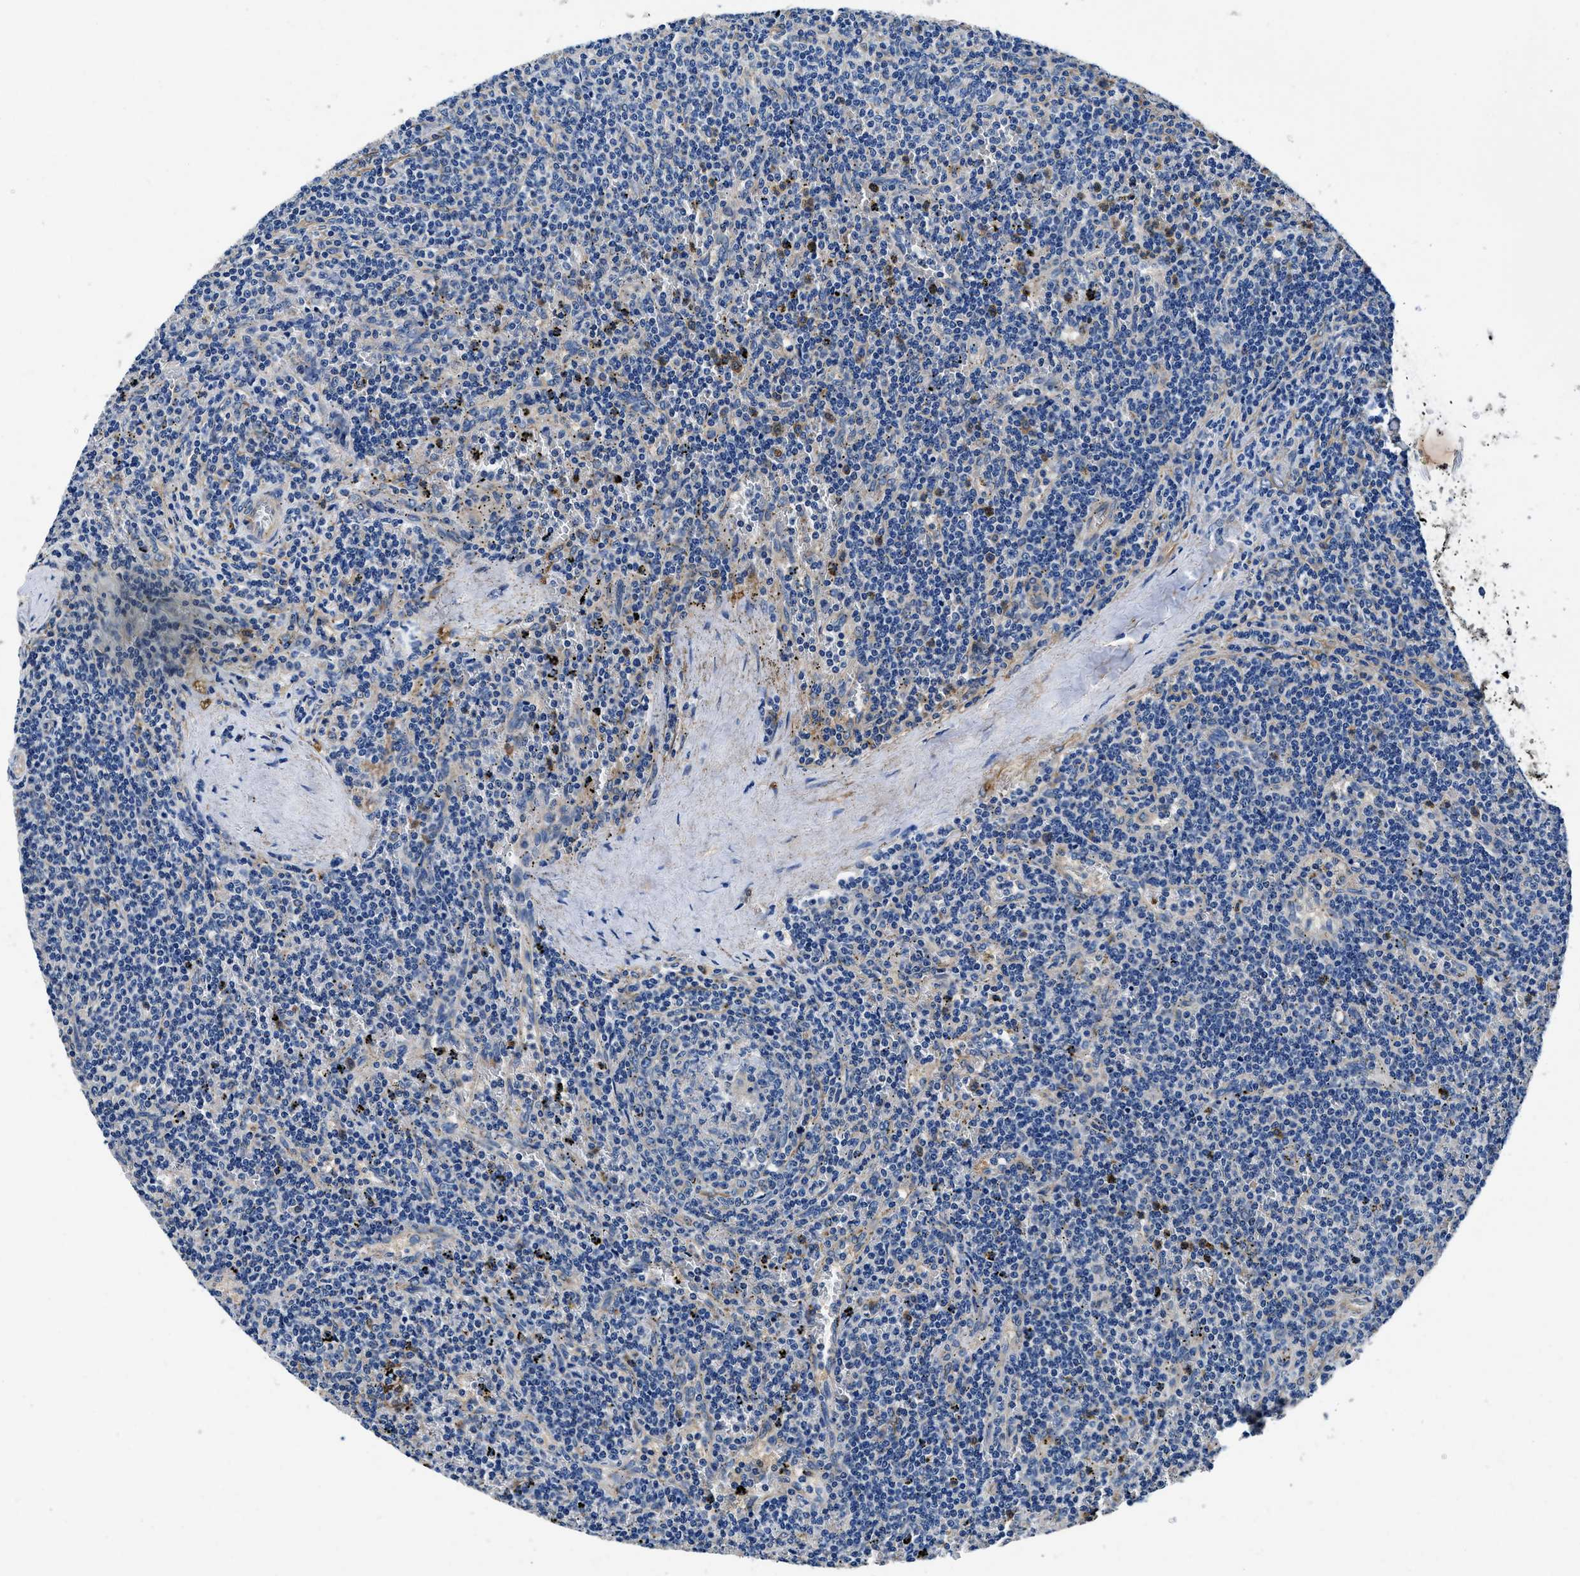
{"staining": {"intensity": "negative", "quantity": "none", "location": "none"}, "tissue": "lymphoma", "cell_type": "Tumor cells", "image_type": "cancer", "snomed": [{"axis": "morphology", "description": "Malignant lymphoma, non-Hodgkin's type, Low grade"}, {"axis": "topography", "description": "Spleen"}], "caption": "High magnification brightfield microscopy of low-grade malignant lymphoma, non-Hodgkin's type stained with DAB (brown) and counterstained with hematoxylin (blue): tumor cells show no significant positivity.", "gene": "NEU1", "patient": {"sex": "female", "age": 50}}